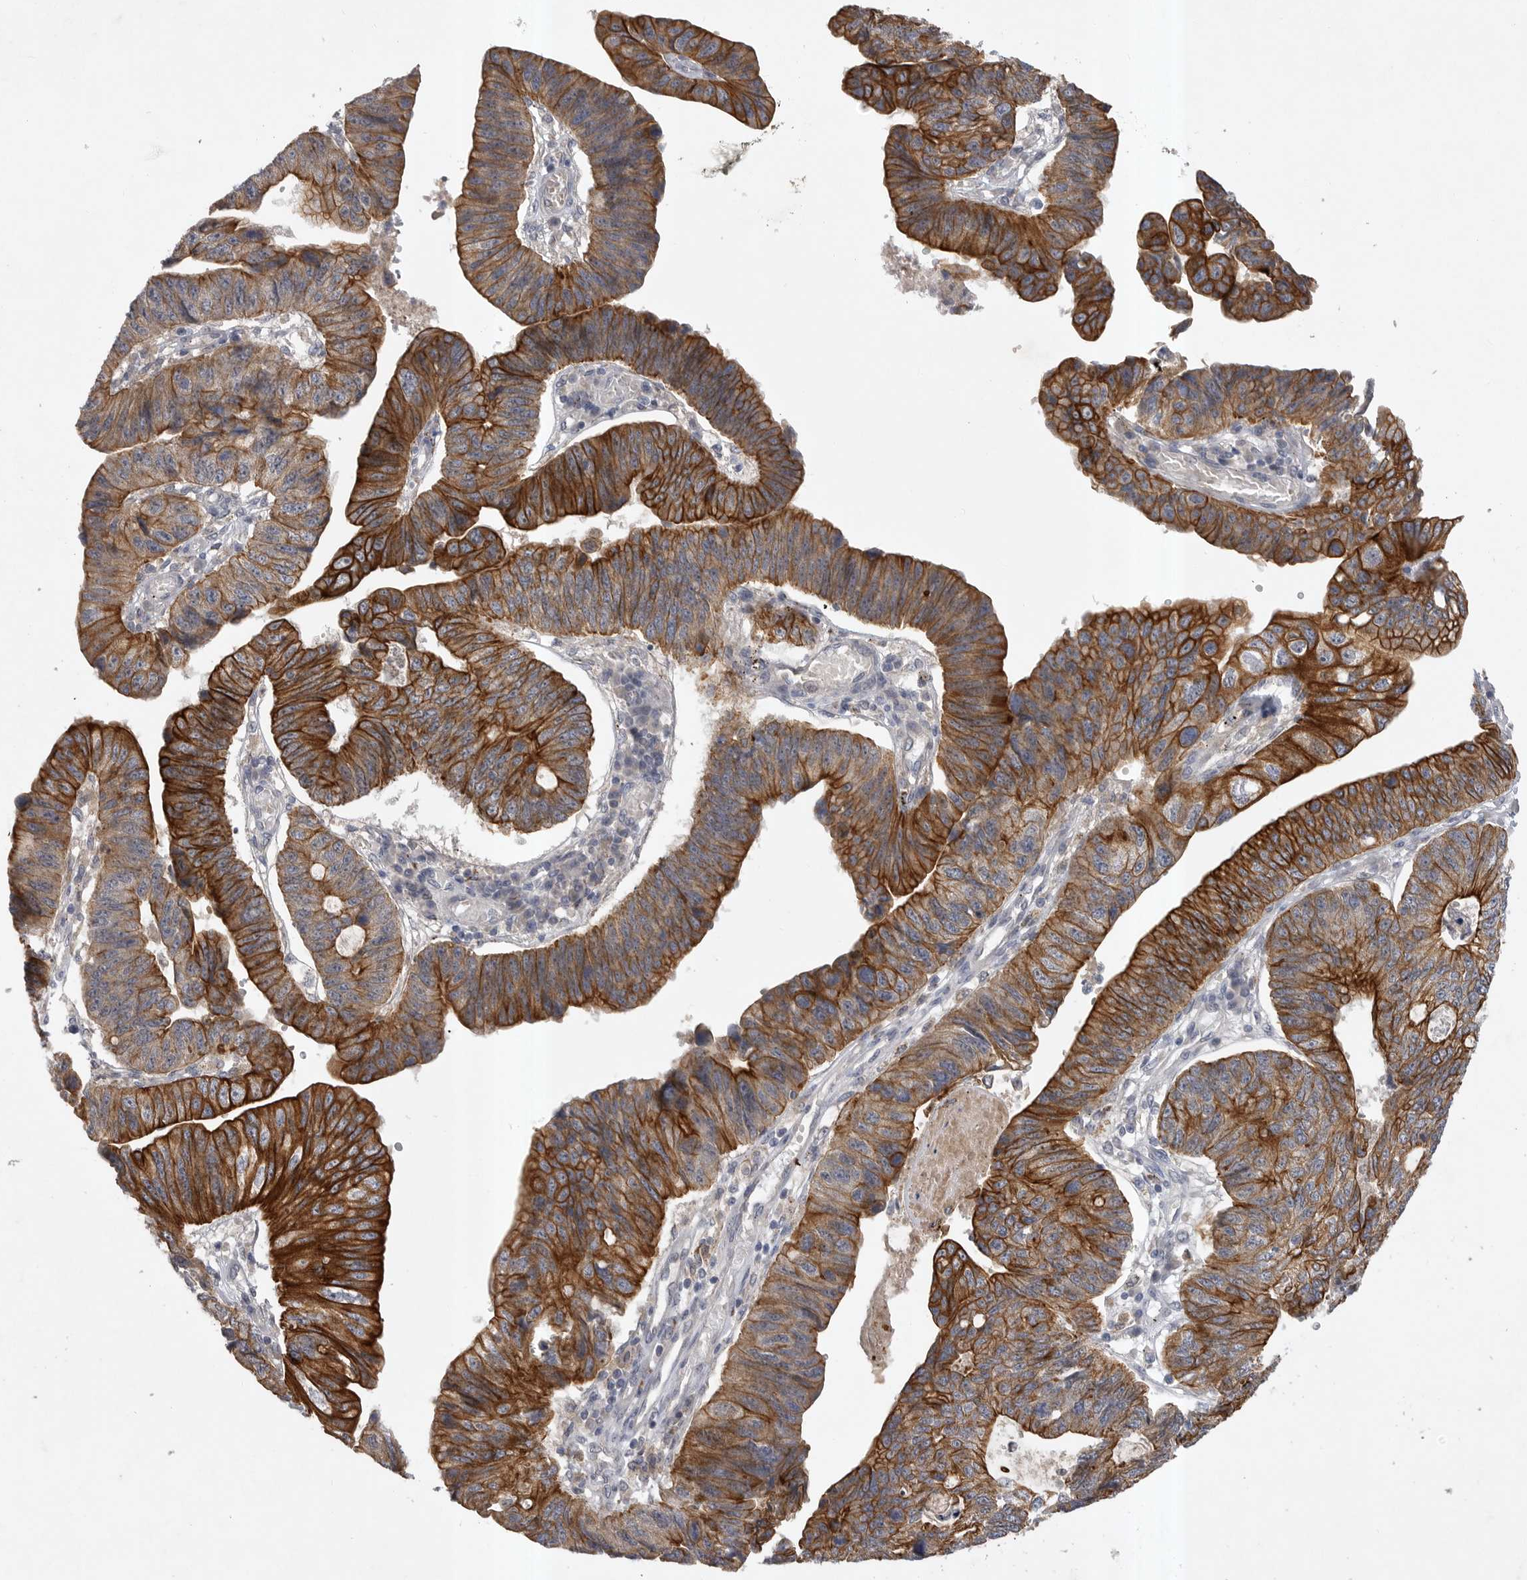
{"staining": {"intensity": "strong", "quantity": ">75%", "location": "cytoplasmic/membranous"}, "tissue": "stomach cancer", "cell_type": "Tumor cells", "image_type": "cancer", "snomed": [{"axis": "morphology", "description": "Adenocarcinoma, NOS"}, {"axis": "topography", "description": "Stomach"}], "caption": "Immunohistochemical staining of stomach adenocarcinoma shows high levels of strong cytoplasmic/membranous expression in approximately >75% of tumor cells.", "gene": "DHDDS", "patient": {"sex": "male", "age": 59}}